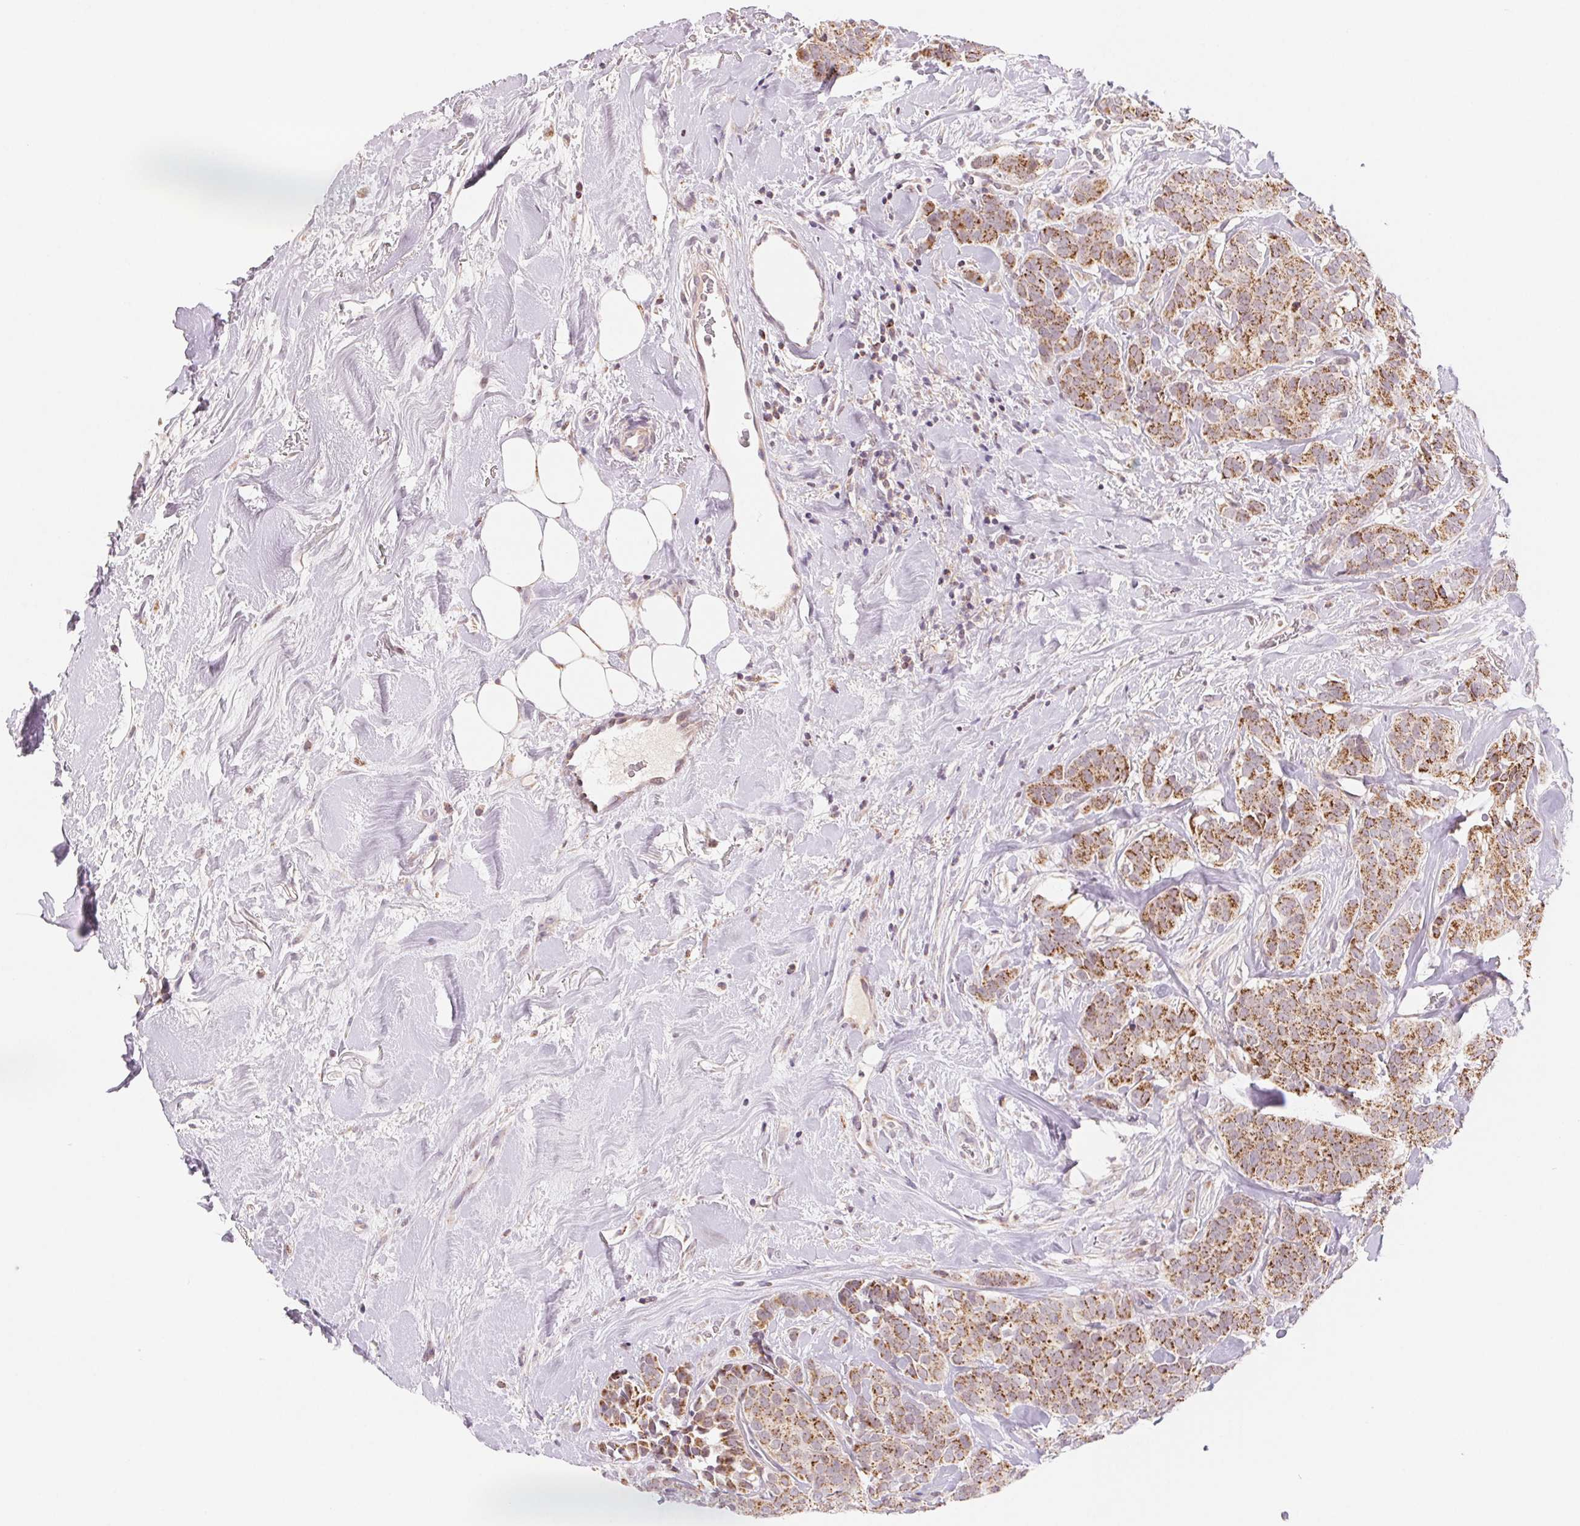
{"staining": {"intensity": "moderate", "quantity": ">75%", "location": "cytoplasmic/membranous"}, "tissue": "breast cancer", "cell_type": "Tumor cells", "image_type": "cancer", "snomed": [{"axis": "morphology", "description": "Duct carcinoma"}, {"axis": "topography", "description": "Breast"}], "caption": "Moderate cytoplasmic/membranous protein staining is identified in about >75% of tumor cells in breast invasive ductal carcinoma.", "gene": "HINT2", "patient": {"sex": "female", "age": 84}}